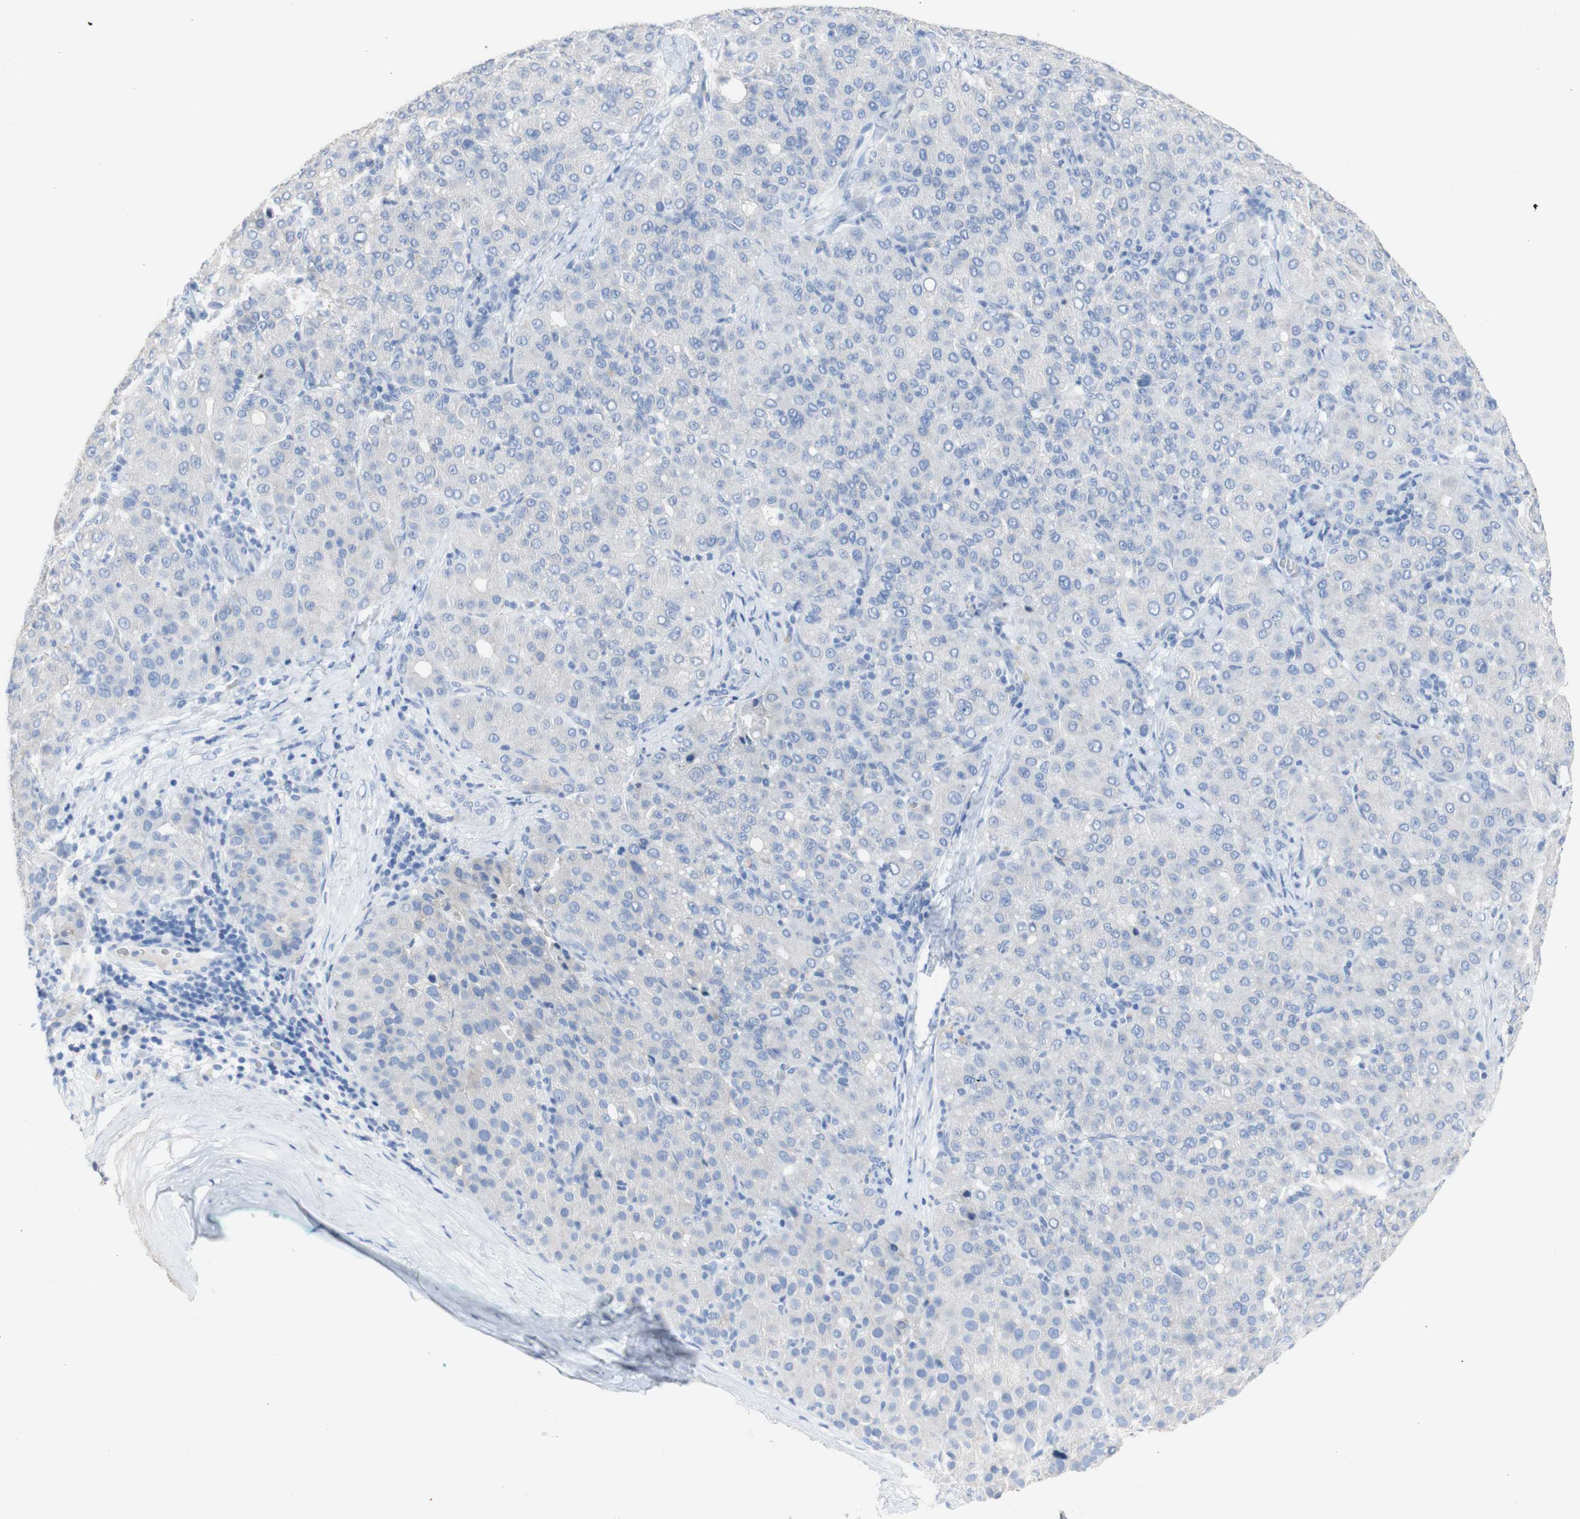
{"staining": {"intensity": "negative", "quantity": "none", "location": "none"}, "tissue": "liver cancer", "cell_type": "Tumor cells", "image_type": "cancer", "snomed": [{"axis": "morphology", "description": "Carcinoma, Hepatocellular, NOS"}, {"axis": "topography", "description": "Liver"}], "caption": "Tumor cells are negative for brown protein staining in liver cancer.", "gene": "DSC2", "patient": {"sex": "male", "age": 65}}